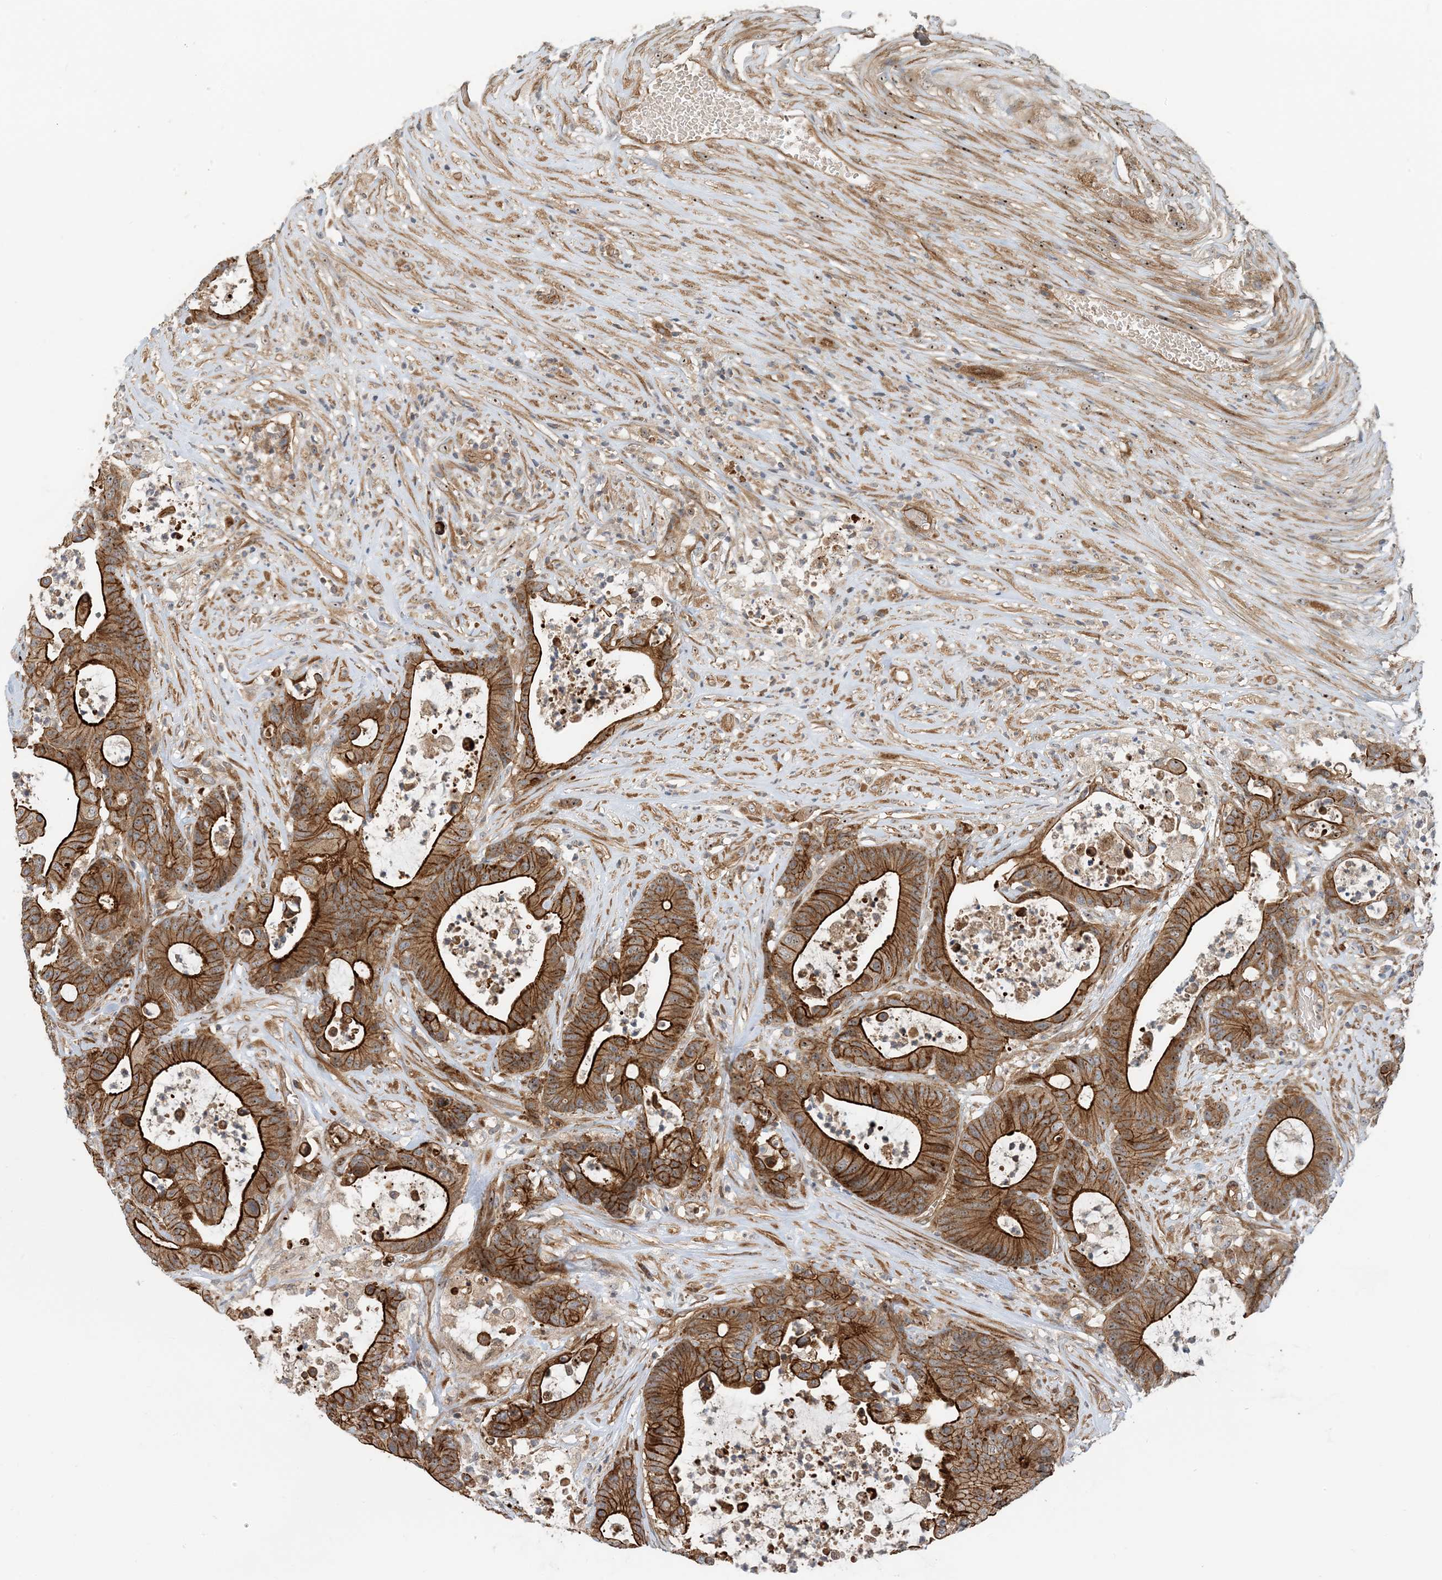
{"staining": {"intensity": "strong", "quantity": ">75%", "location": "cytoplasmic/membranous"}, "tissue": "colorectal cancer", "cell_type": "Tumor cells", "image_type": "cancer", "snomed": [{"axis": "morphology", "description": "Adenocarcinoma, NOS"}, {"axis": "topography", "description": "Colon"}], "caption": "IHC staining of colorectal cancer (adenocarcinoma), which displays high levels of strong cytoplasmic/membranous expression in about >75% of tumor cells indicating strong cytoplasmic/membranous protein expression. The staining was performed using DAB (brown) for protein detection and nuclei were counterstained in hematoxylin (blue).", "gene": "MYL5", "patient": {"sex": "female", "age": 84}}